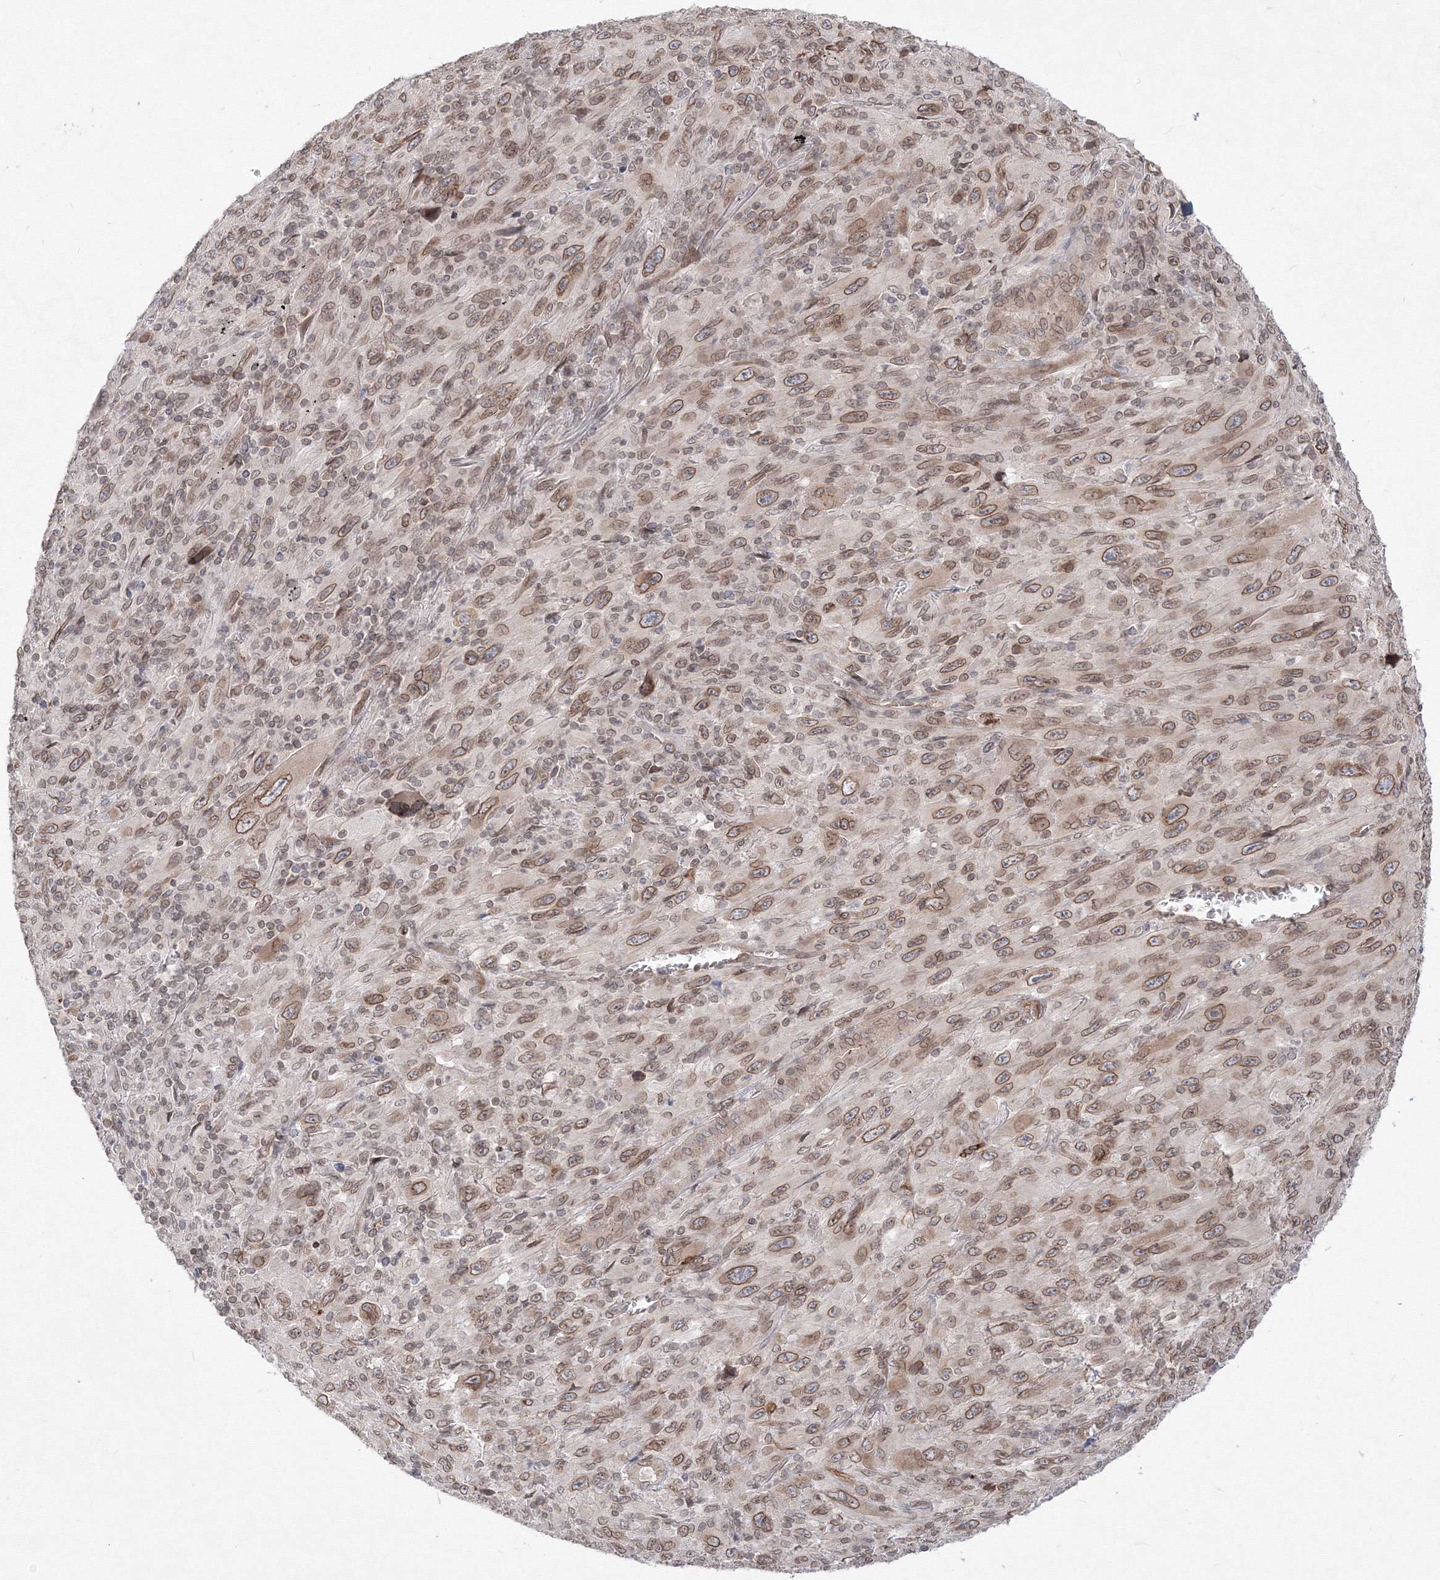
{"staining": {"intensity": "moderate", "quantity": ">75%", "location": "cytoplasmic/membranous,nuclear"}, "tissue": "melanoma", "cell_type": "Tumor cells", "image_type": "cancer", "snomed": [{"axis": "morphology", "description": "Malignant melanoma, Metastatic site"}, {"axis": "topography", "description": "Skin"}], "caption": "Malignant melanoma (metastatic site) stained with DAB immunohistochemistry displays medium levels of moderate cytoplasmic/membranous and nuclear positivity in approximately >75% of tumor cells.", "gene": "DNAJB2", "patient": {"sex": "female", "age": 56}}